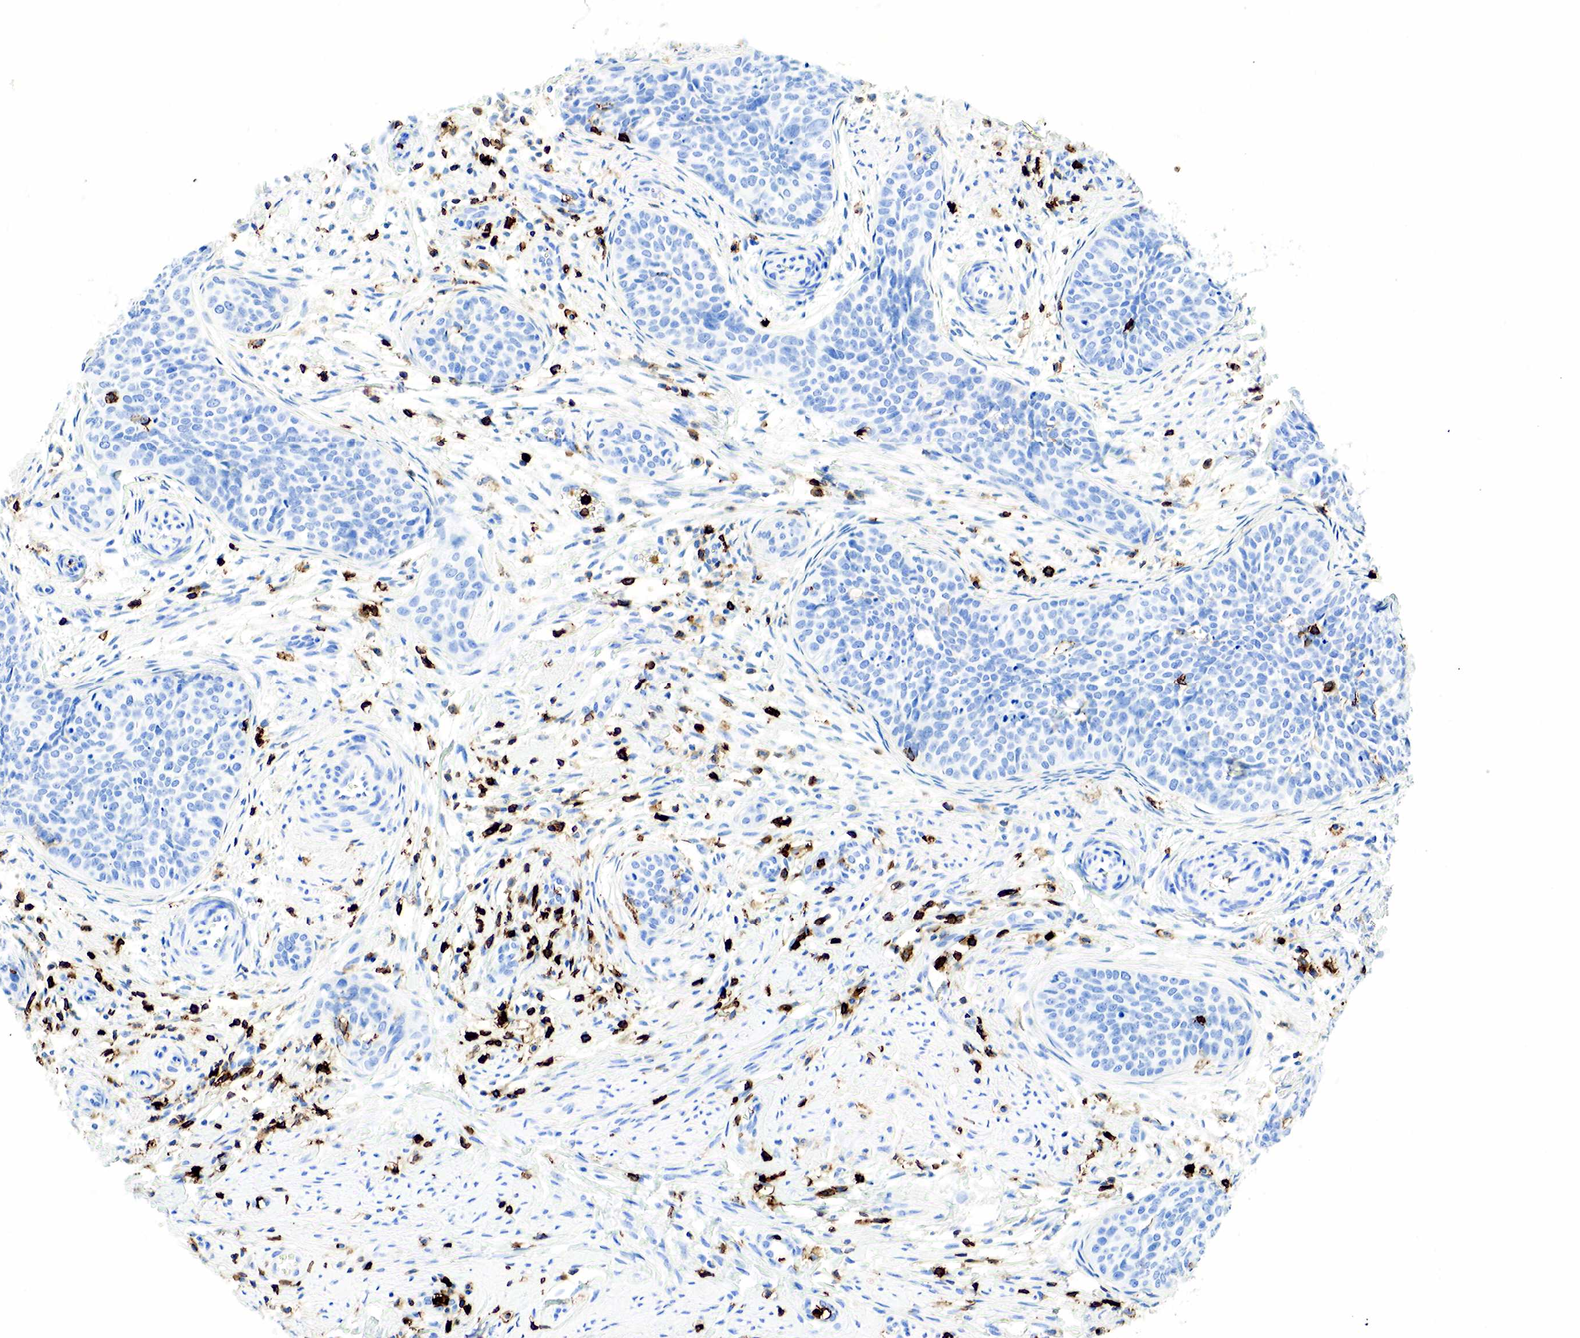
{"staining": {"intensity": "negative", "quantity": "none", "location": "none"}, "tissue": "cervical cancer", "cell_type": "Tumor cells", "image_type": "cancer", "snomed": [{"axis": "morphology", "description": "Squamous cell carcinoma, NOS"}, {"axis": "topography", "description": "Cervix"}], "caption": "IHC image of neoplastic tissue: cervical cancer stained with DAB demonstrates no significant protein staining in tumor cells.", "gene": "PTPRC", "patient": {"sex": "female", "age": 34}}